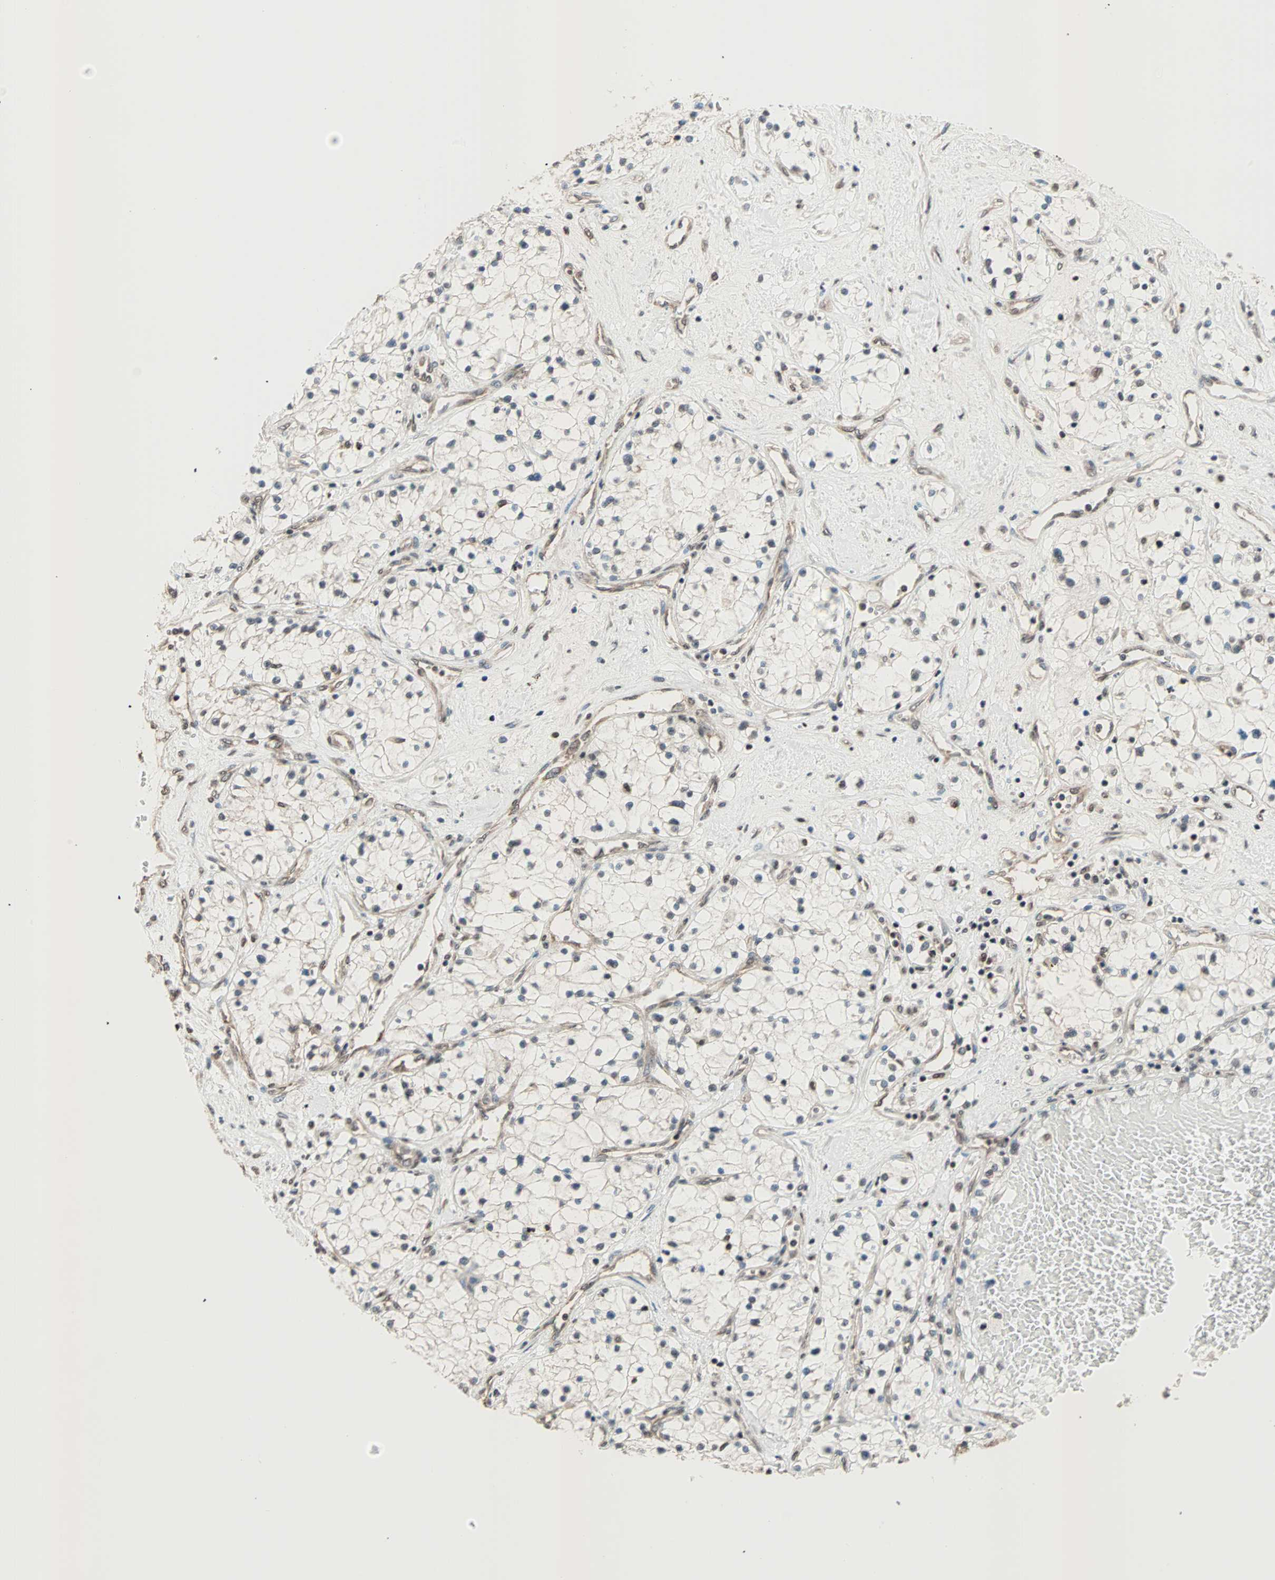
{"staining": {"intensity": "negative", "quantity": "none", "location": "none"}, "tissue": "renal cancer", "cell_type": "Tumor cells", "image_type": "cancer", "snomed": [{"axis": "morphology", "description": "Adenocarcinoma, NOS"}, {"axis": "topography", "description": "Kidney"}], "caption": "Human renal cancer (adenocarcinoma) stained for a protein using immunohistochemistry (IHC) shows no positivity in tumor cells.", "gene": "DAZAP1", "patient": {"sex": "male", "age": 68}}